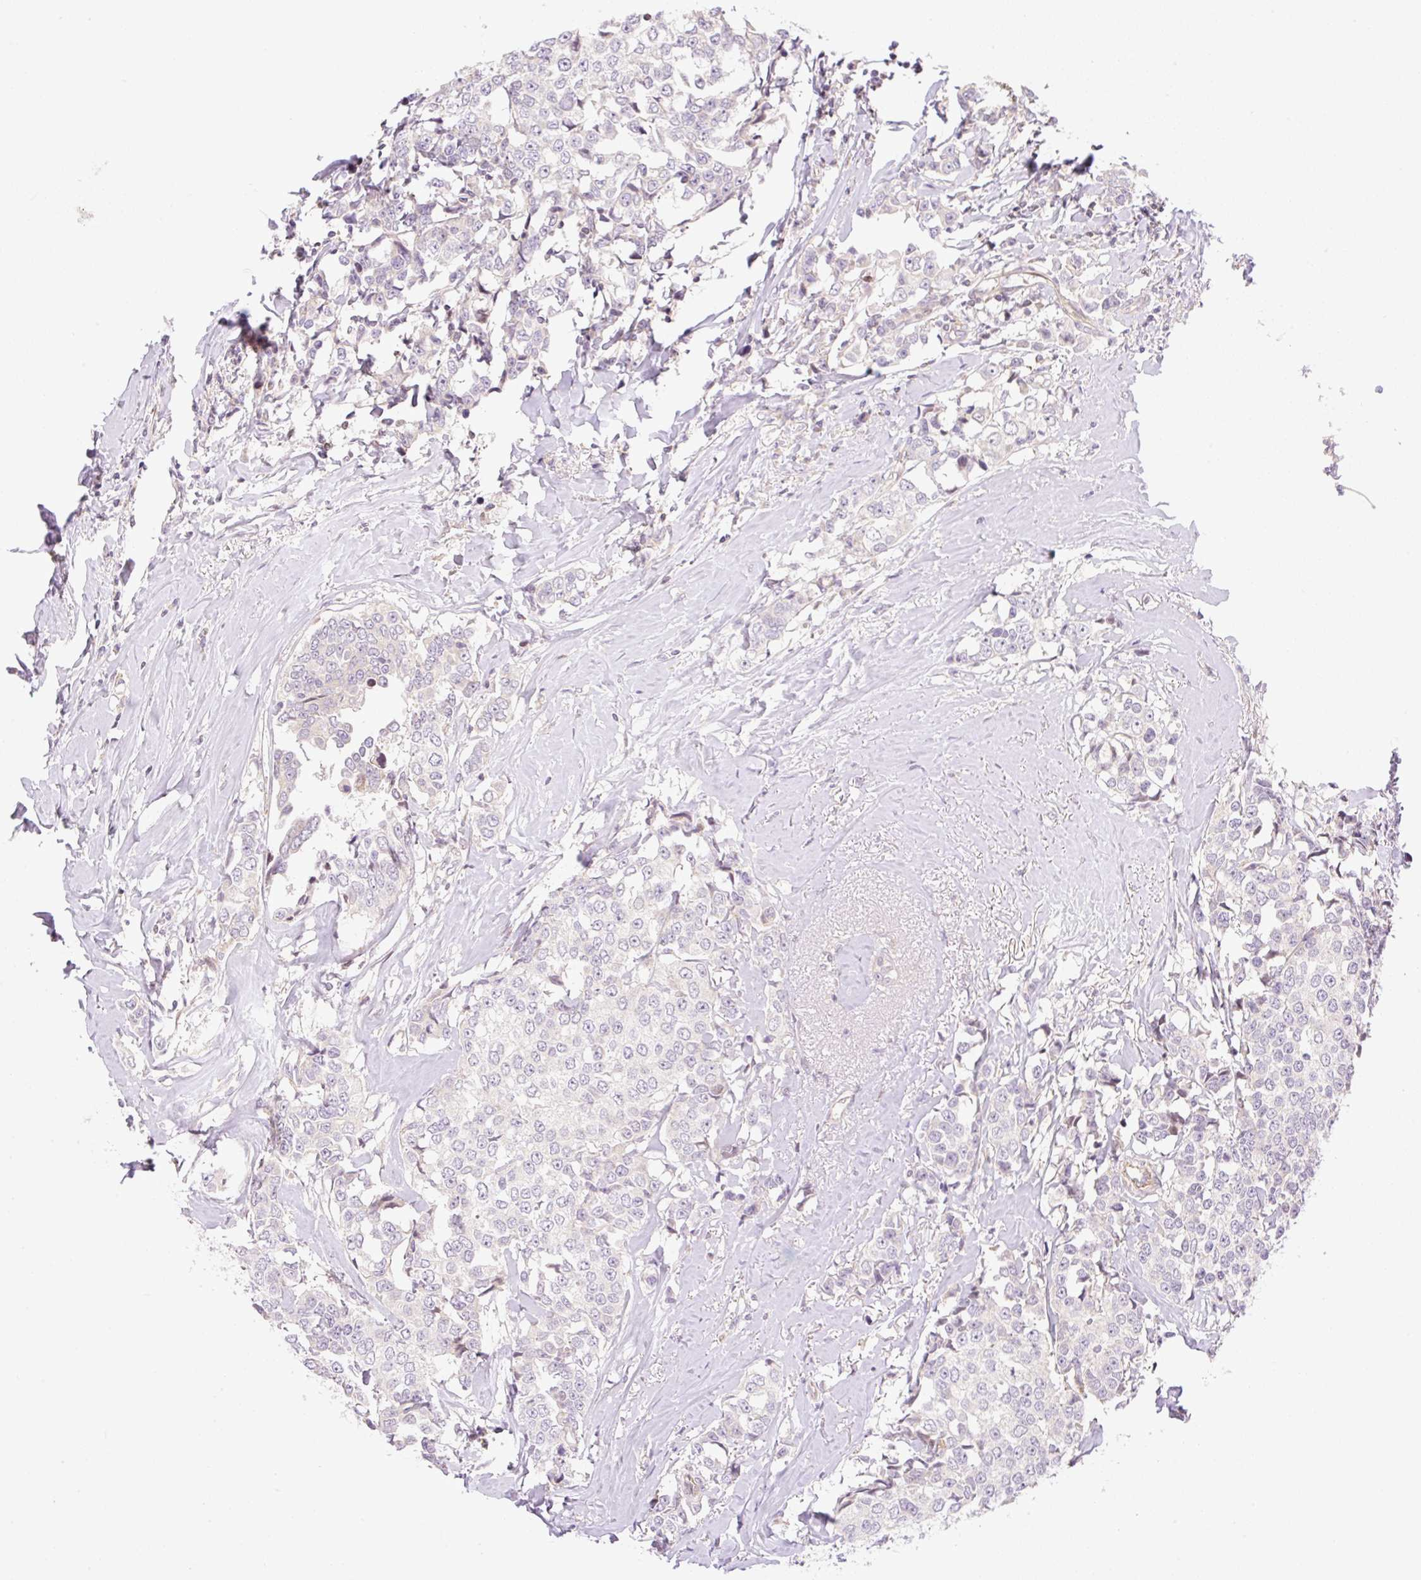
{"staining": {"intensity": "negative", "quantity": "none", "location": "none"}, "tissue": "breast cancer", "cell_type": "Tumor cells", "image_type": "cancer", "snomed": [{"axis": "morphology", "description": "Duct carcinoma"}, {"axis": "topography", "description": "Breast"}], "caption": "Tumor cells show no significant expression in breast cancer.", "gene": "ZNF394", "patient": {"sex": "female", "age": 80}}